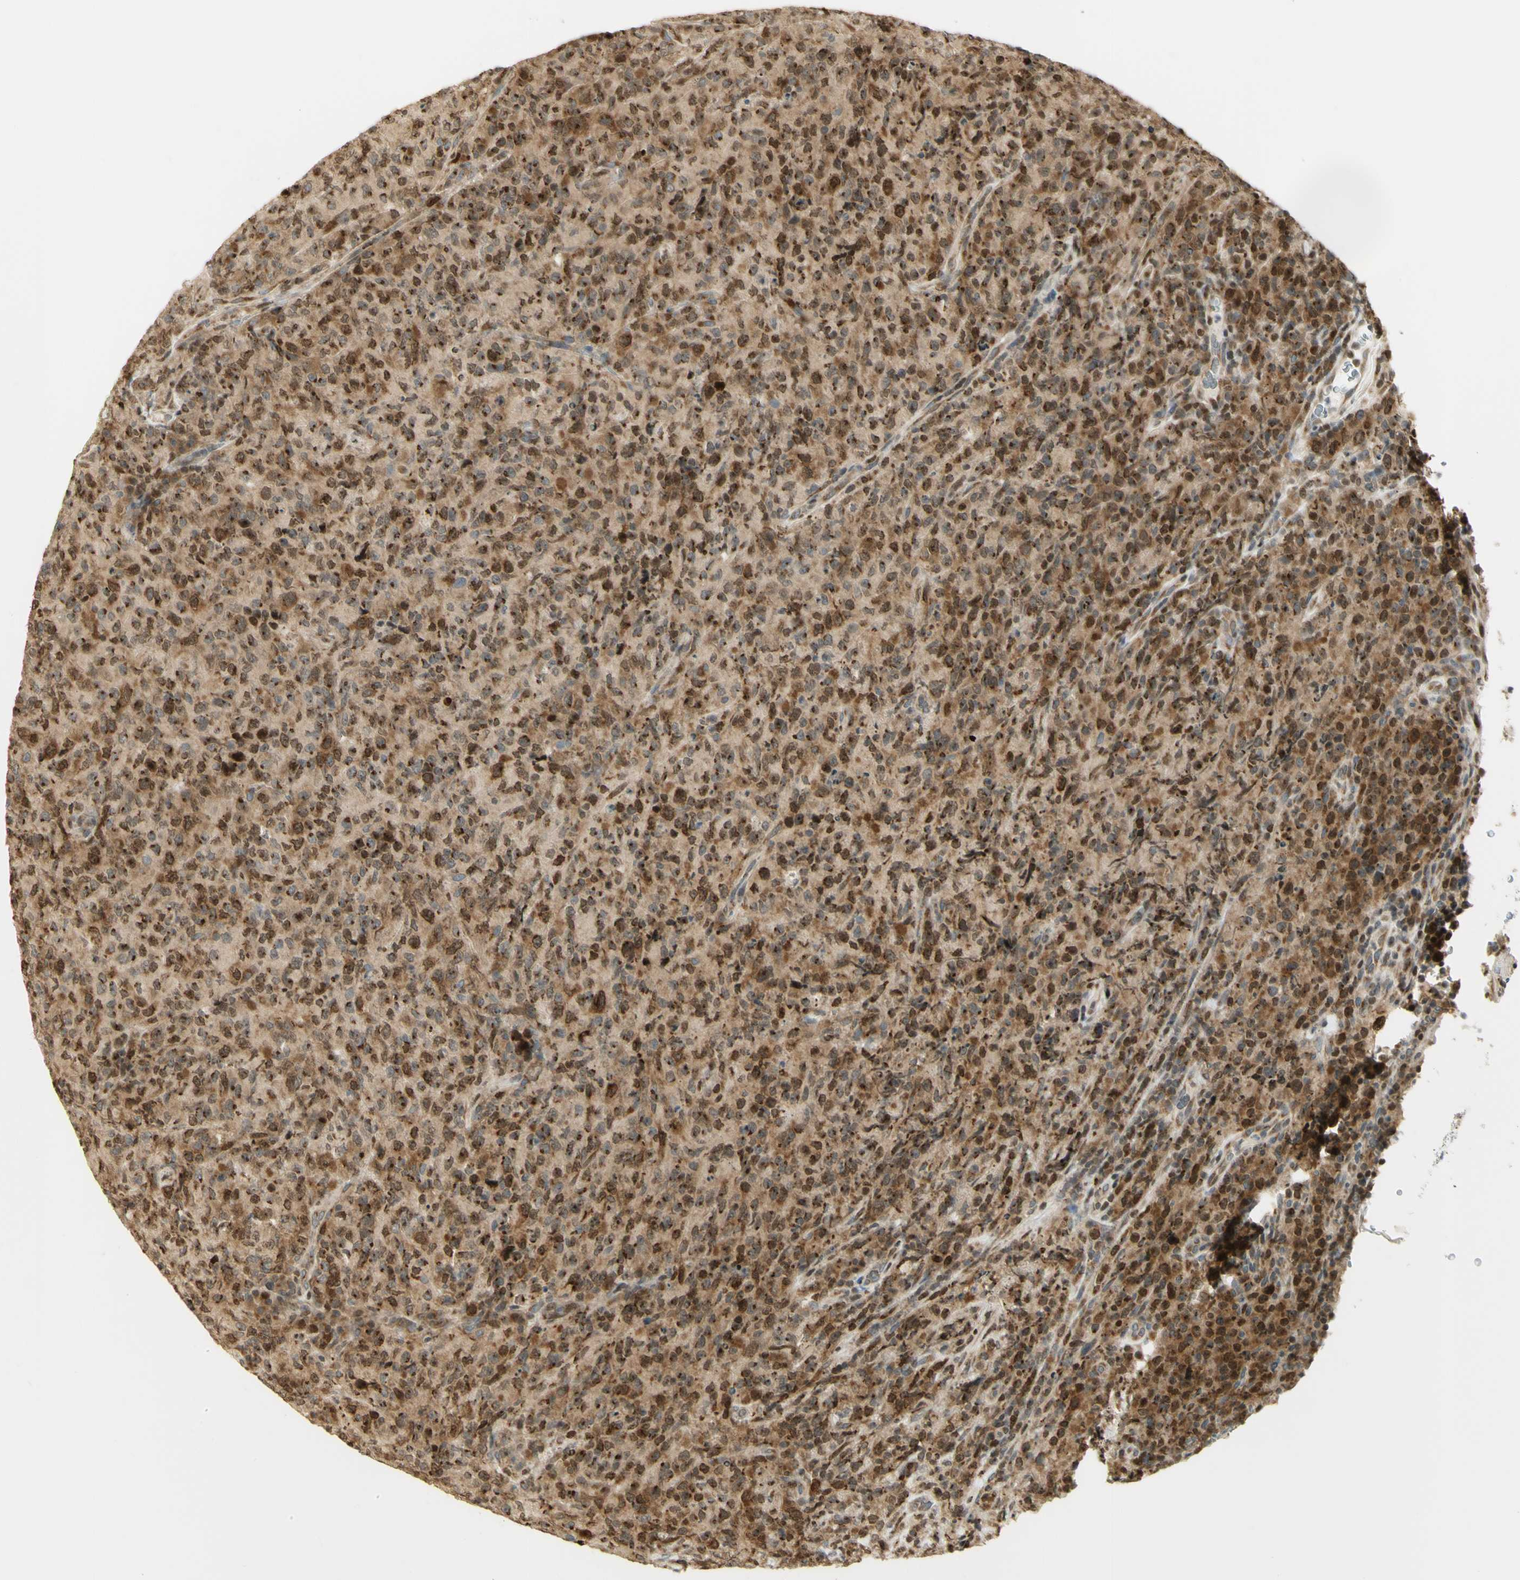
{"staining": {"intensity": "moderate", "quantity": ">75%", "location": "cytoplasmic/membranous,nuclear"}, "tissue": "lymphoma", "cell_type": "Tumor cells", "image_type": "cancer", "snomed": [{"axis": "morphology", "description": "Malignant lymphoma, non-Hodgkin's type, High grade"}, {"axis": "topography", "description": "Tonsil"}], "caption": "Human lymphoma stained with a brown dye demonstrates moderate cytoplasmic/membranous and nuclear positive staining in about >75% of tumor cells.", "gene": "KIF11", "patient": {"sex": "female", "age": 36}}